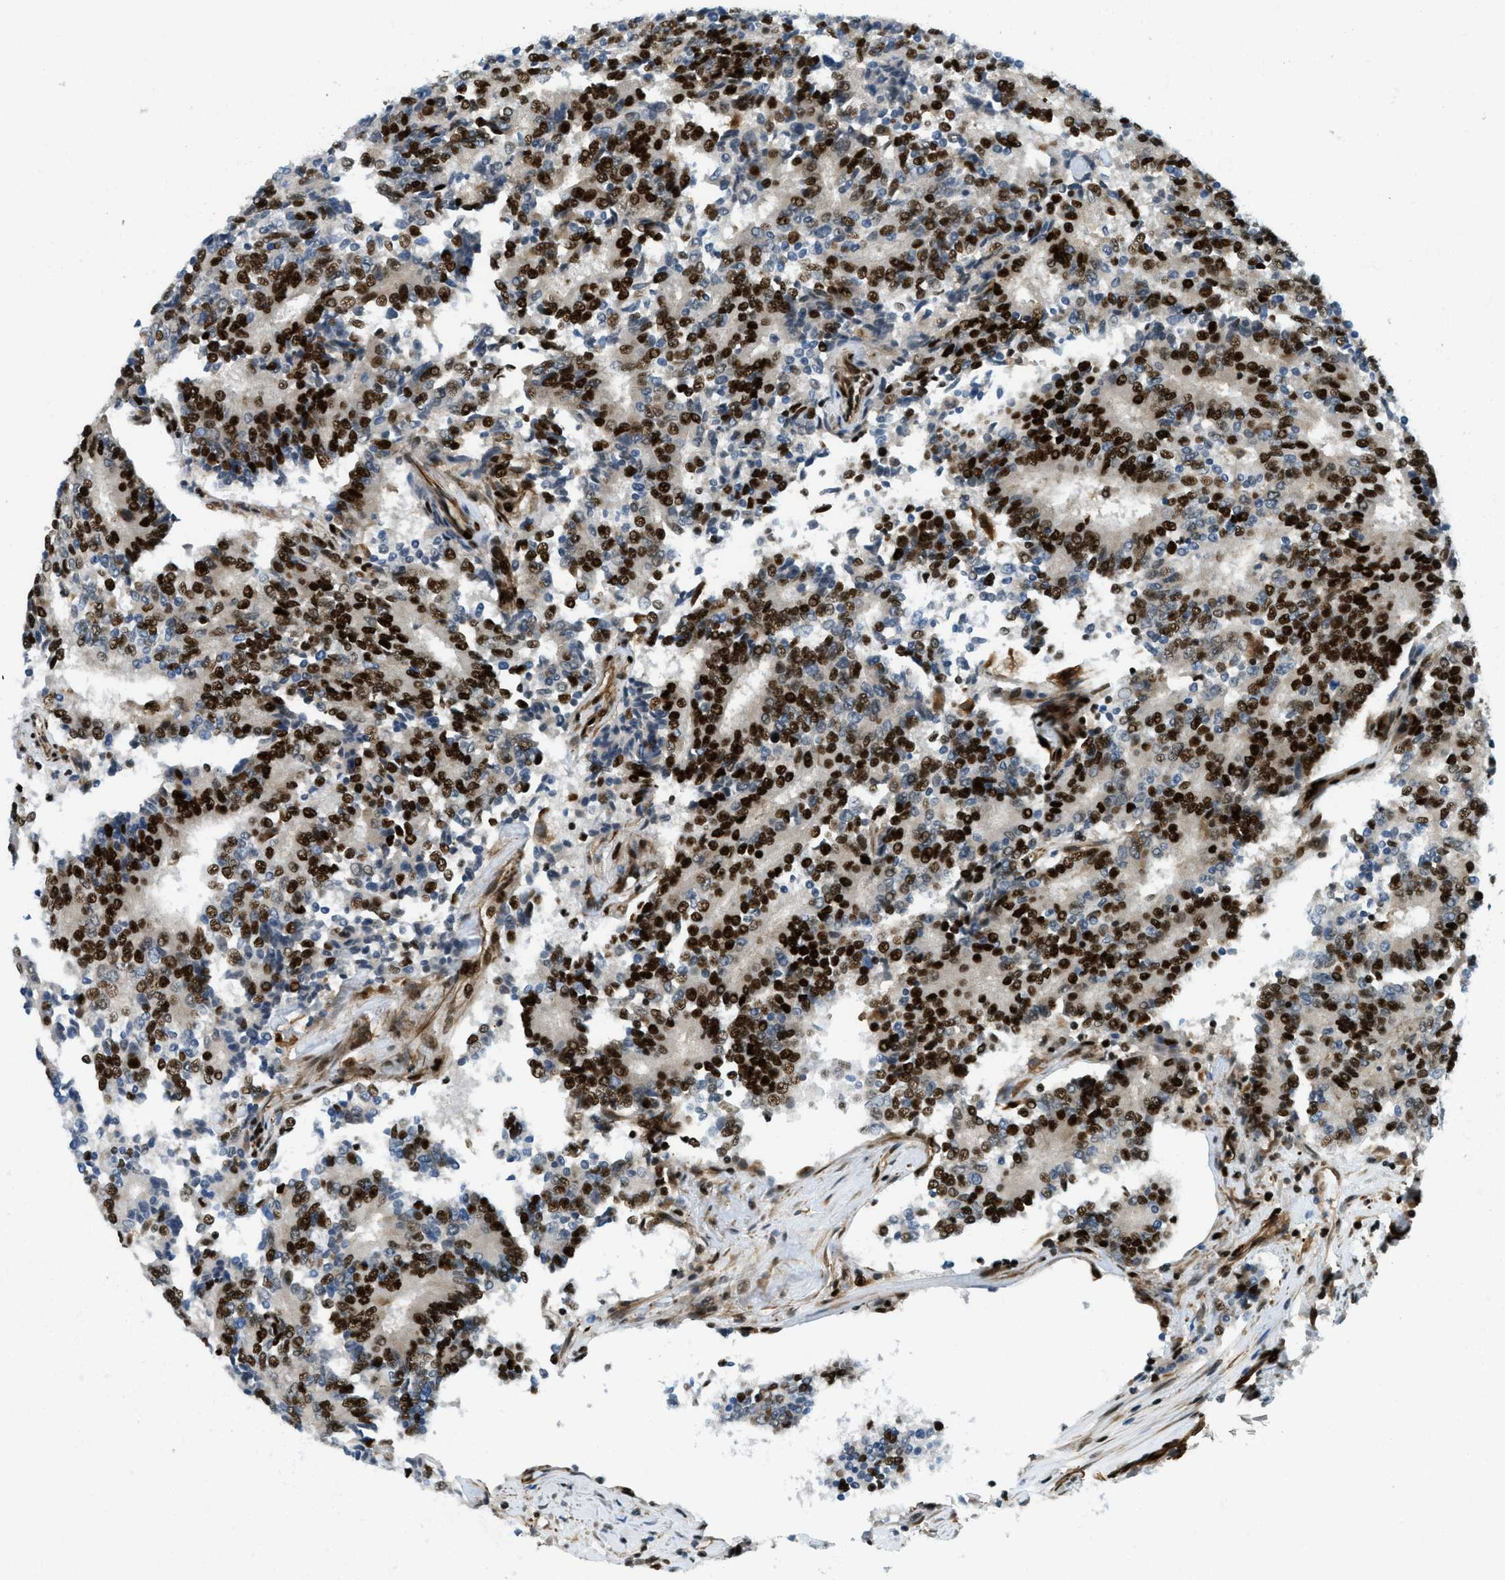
{"staining": {"intensity": "strong", "quantity": ">75%", "location": "nuclear"}, "tissue": "prostate cancer", "cell_type": "Tumor cells", "image_type": "cancer", "snomed": [{"axis": "morphology", "description": "Normal tissue, NOS"}, {"axis": "morphology", "description": "Adenocarcinoma, High grade"}, {"axis": "topography", "description": "Prostate"}, {"axis": "topography", "description": "Seminal veicle"}], "caption": "DAB (3,3'-diaminobenzidine) immunohistochemical staining of human prostate adenocarcinoma (high-grade) exhibits strong nuclear protein staining in approximately >75% of tumor cells.", "gene": "ZFR", "patient": {"sex": "male", "age": 55}}